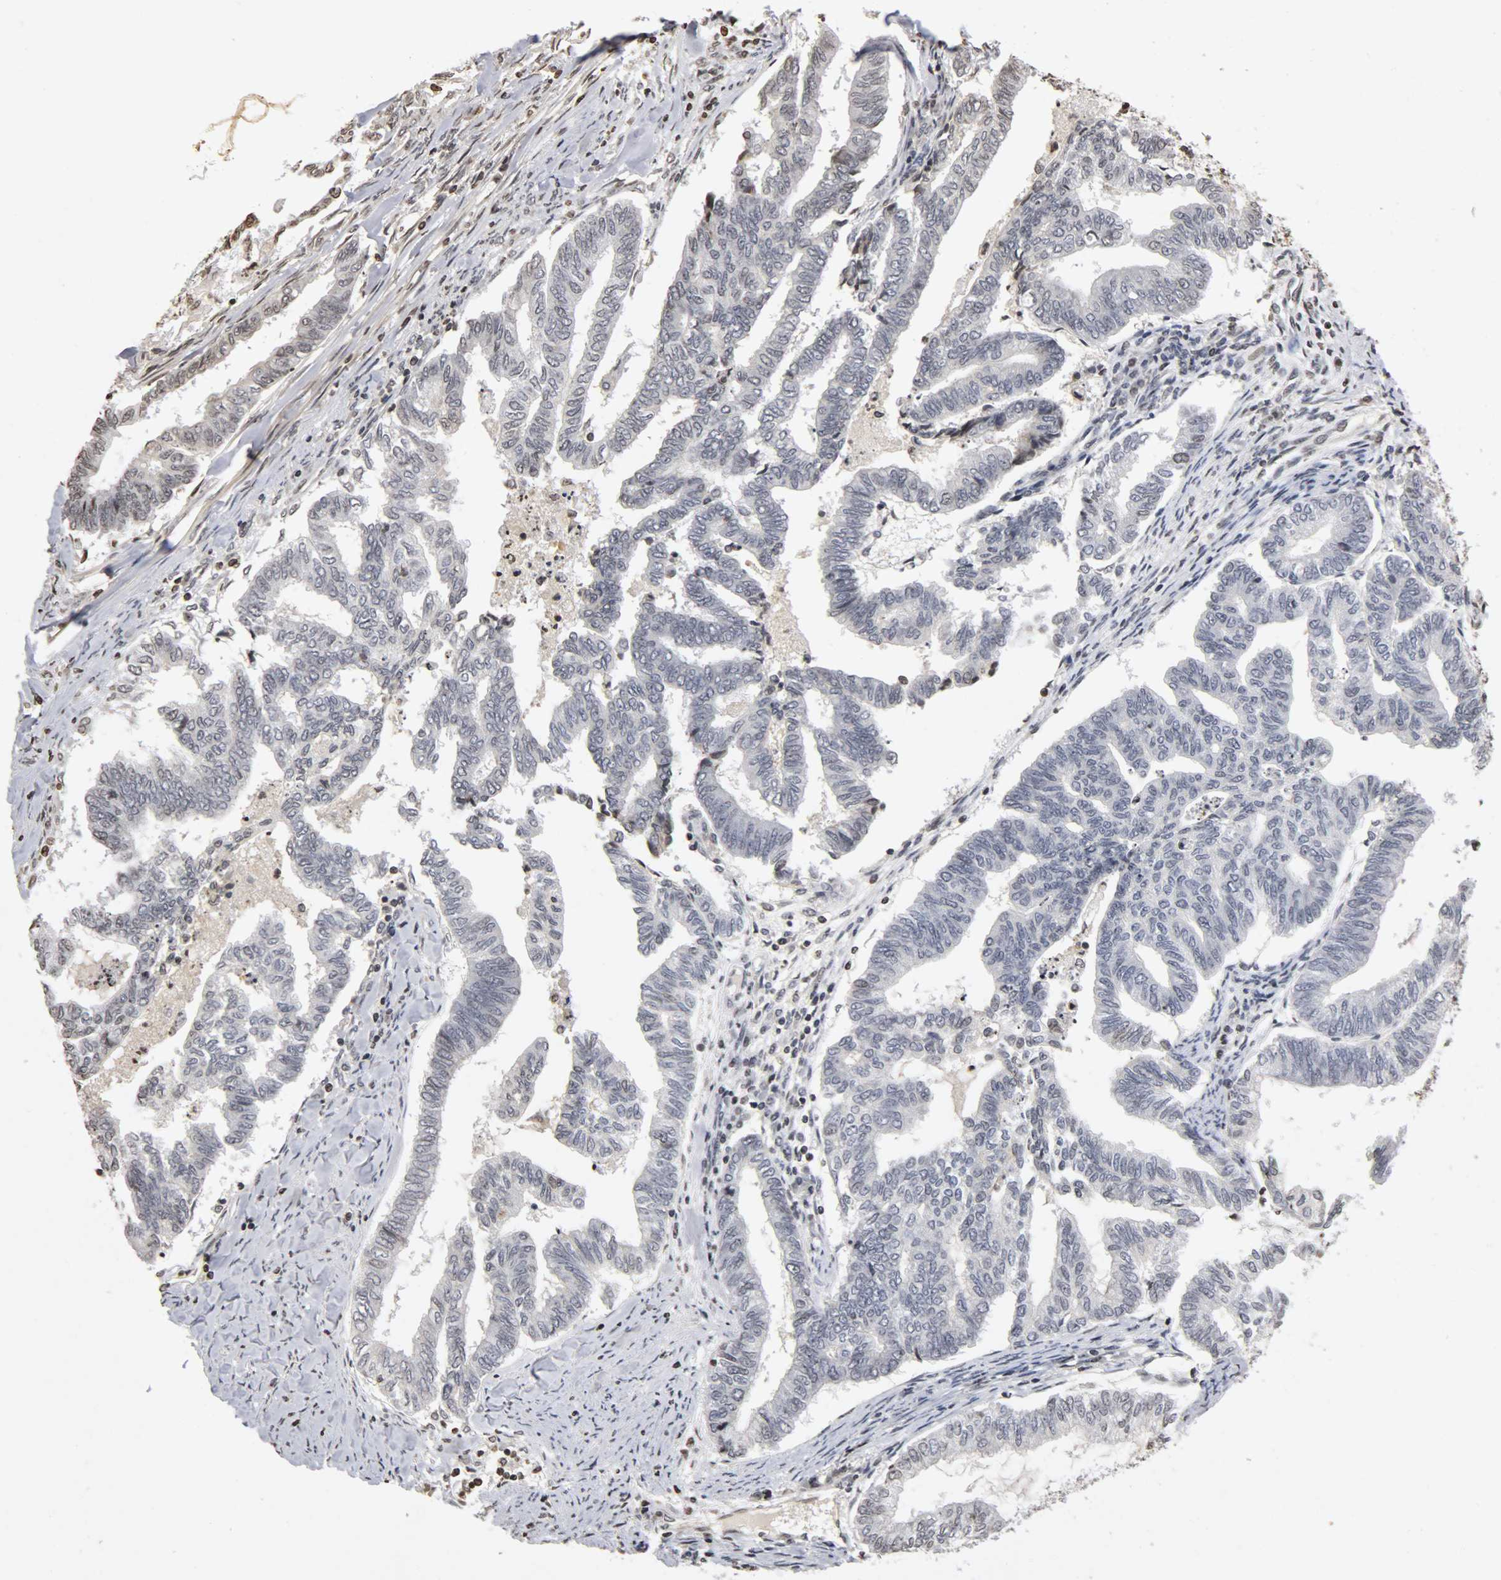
{"staining": {"intensity": "weak", "quantity": "<25%", "location": "nuclear"}, "tissue": "endometrial cancer", "cell_type": "Tumor cells", "image_type": "cancer", "snomed": [{"axis": "morphology", "description": "Adenocarcinoma, NOS"}, {"axis": "topography", "description": "Endometrium"}], "caption": "Immunohistochemistry of human endometrial cancer exhibits no expression in tumor cells. (DAB IHC, high magnification).", "gene": "ERCC2", "patient": {"sex": "female", "age": 79}}